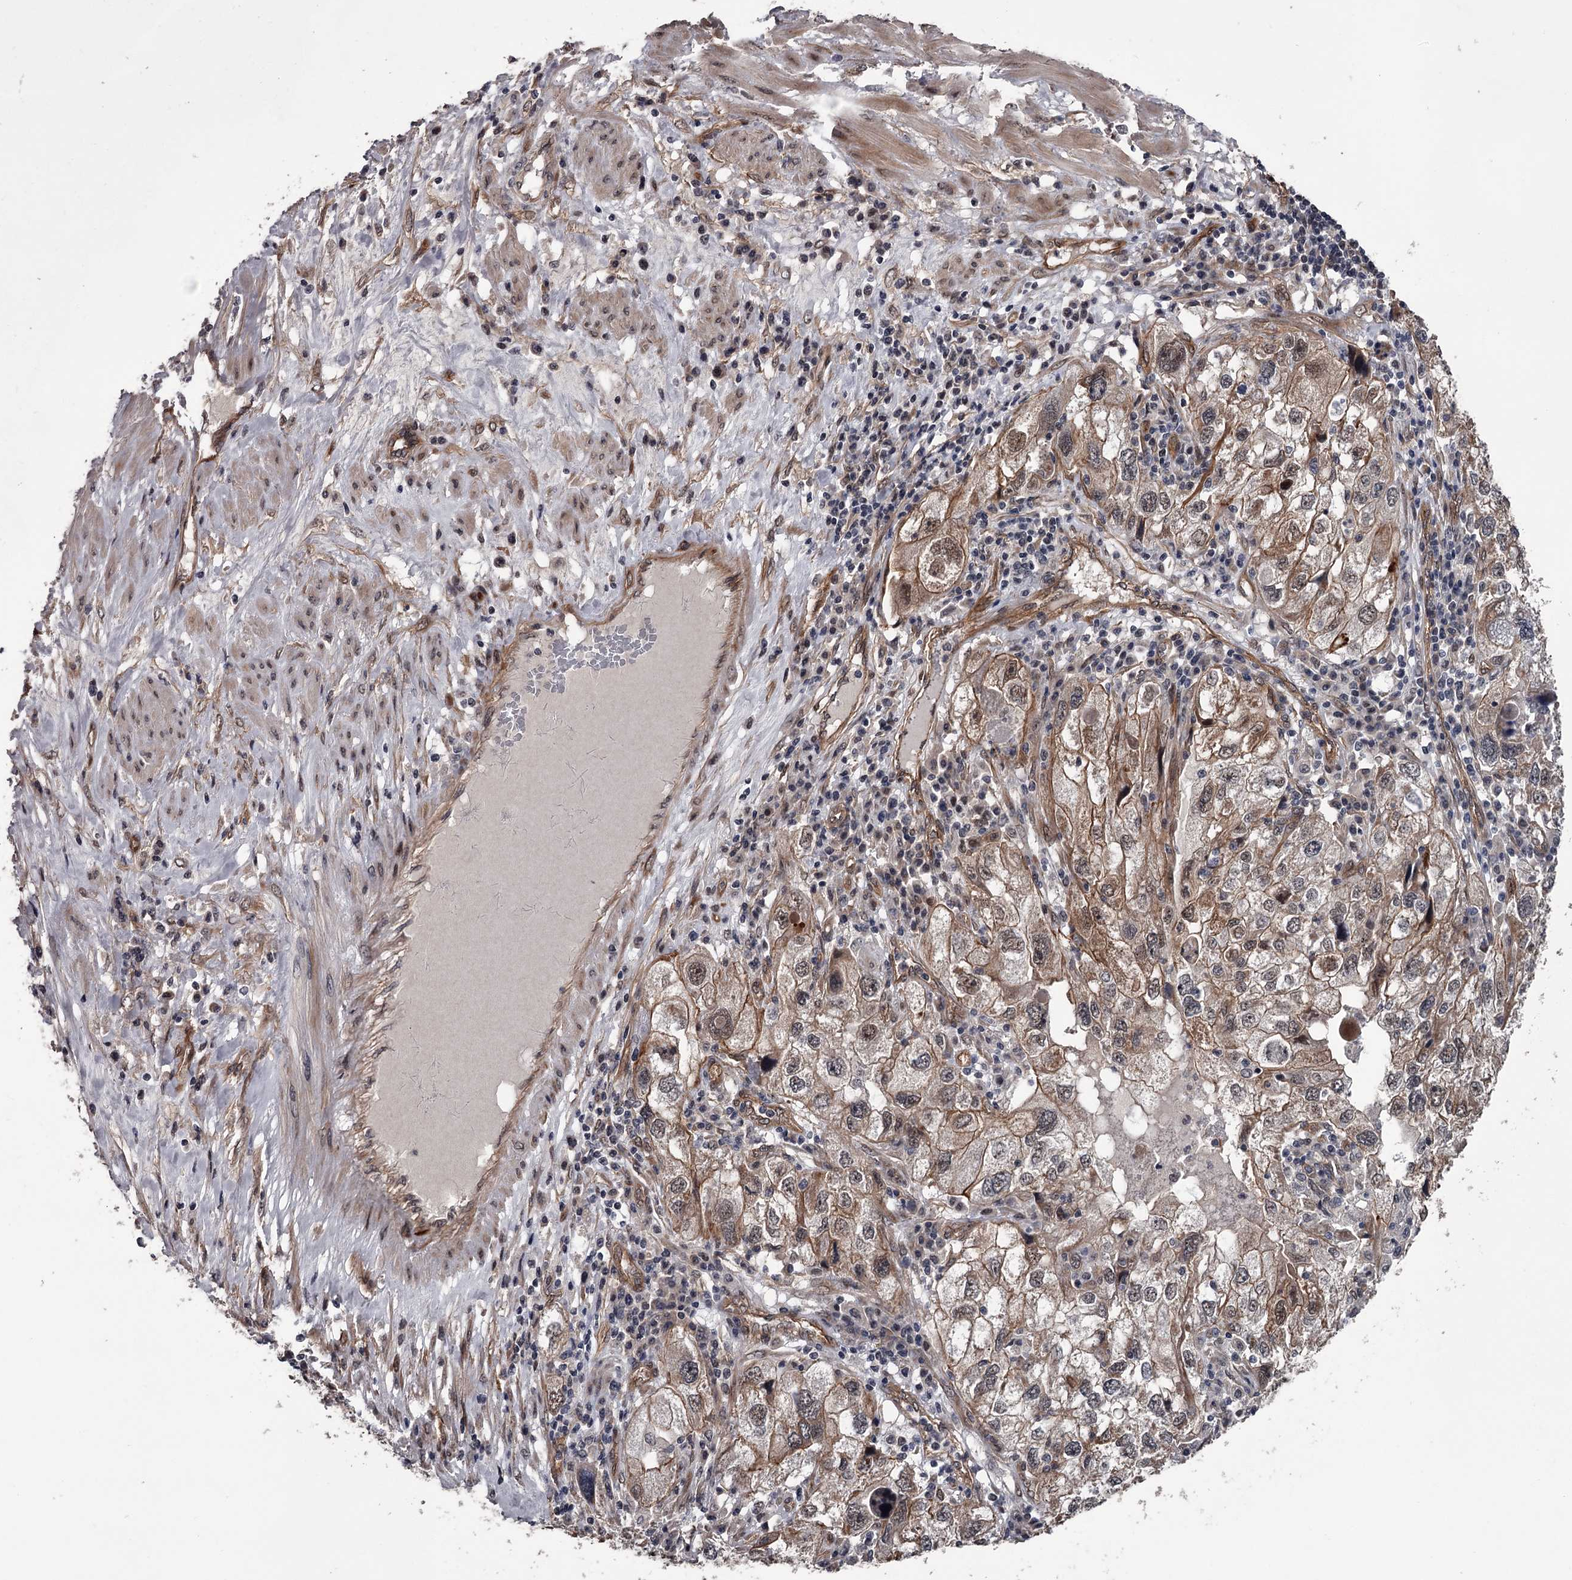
{"staining": {"intensity": "moderate", "quantity": "25%-75%", "location": "cytoplasmic/membranous,nuclear"}, "tissue": "endometrial cancer", "cell_type": "Tumor cells", "image_type": "cancer", "snomed": [{"axis": "morphology", "description": "Adenocarcinoma, NOS"}, {"axis": "topography", "description": "Endometrium"}], "caption": "Moderate cytoplasmic/membranous and nuclear positivity for a protein is identified in approximately 25%-75% of tumor cells of endometrial cancer using immunohistochemistry.", "gene": "CDC42EP2", "patient": {"sex": "female", "age": 49}}